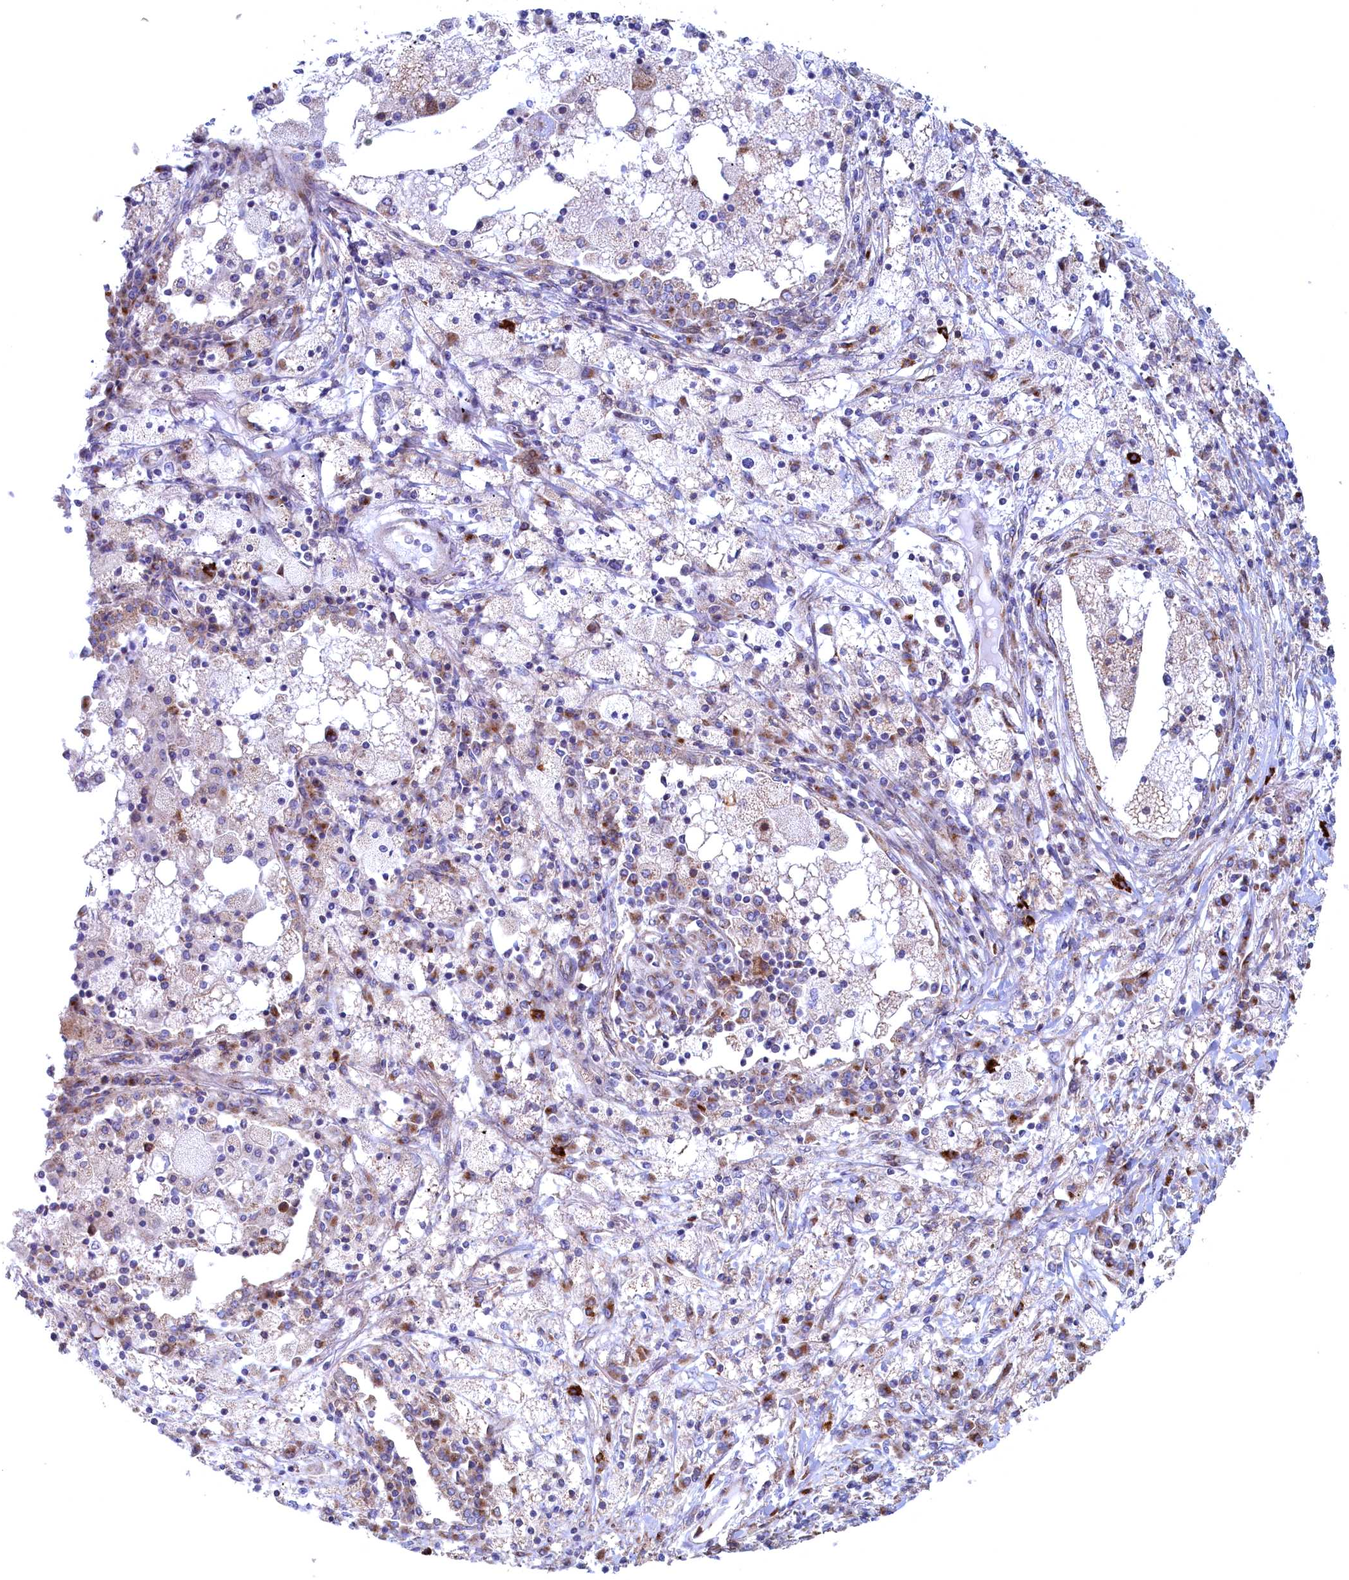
{"staining": {"intensity": "negative", "quantity": "none", "location": "none"}, "tissue": "lung cancer", "cell_type": "Tumor cells", "image_type": "cancer", "snomed": [{"axis": "morphology", "description": "Squamous cell carcinoma, NOS"}, {"axis": "topography", "description": "Lung"}], "caption": "Squamous cell carcinoma (lung) was stained to show a protein in brown. There is no significant positivity in tumor cells.", "gene": "MTFMT", "patient": {"sex": "male", "age": 65}}